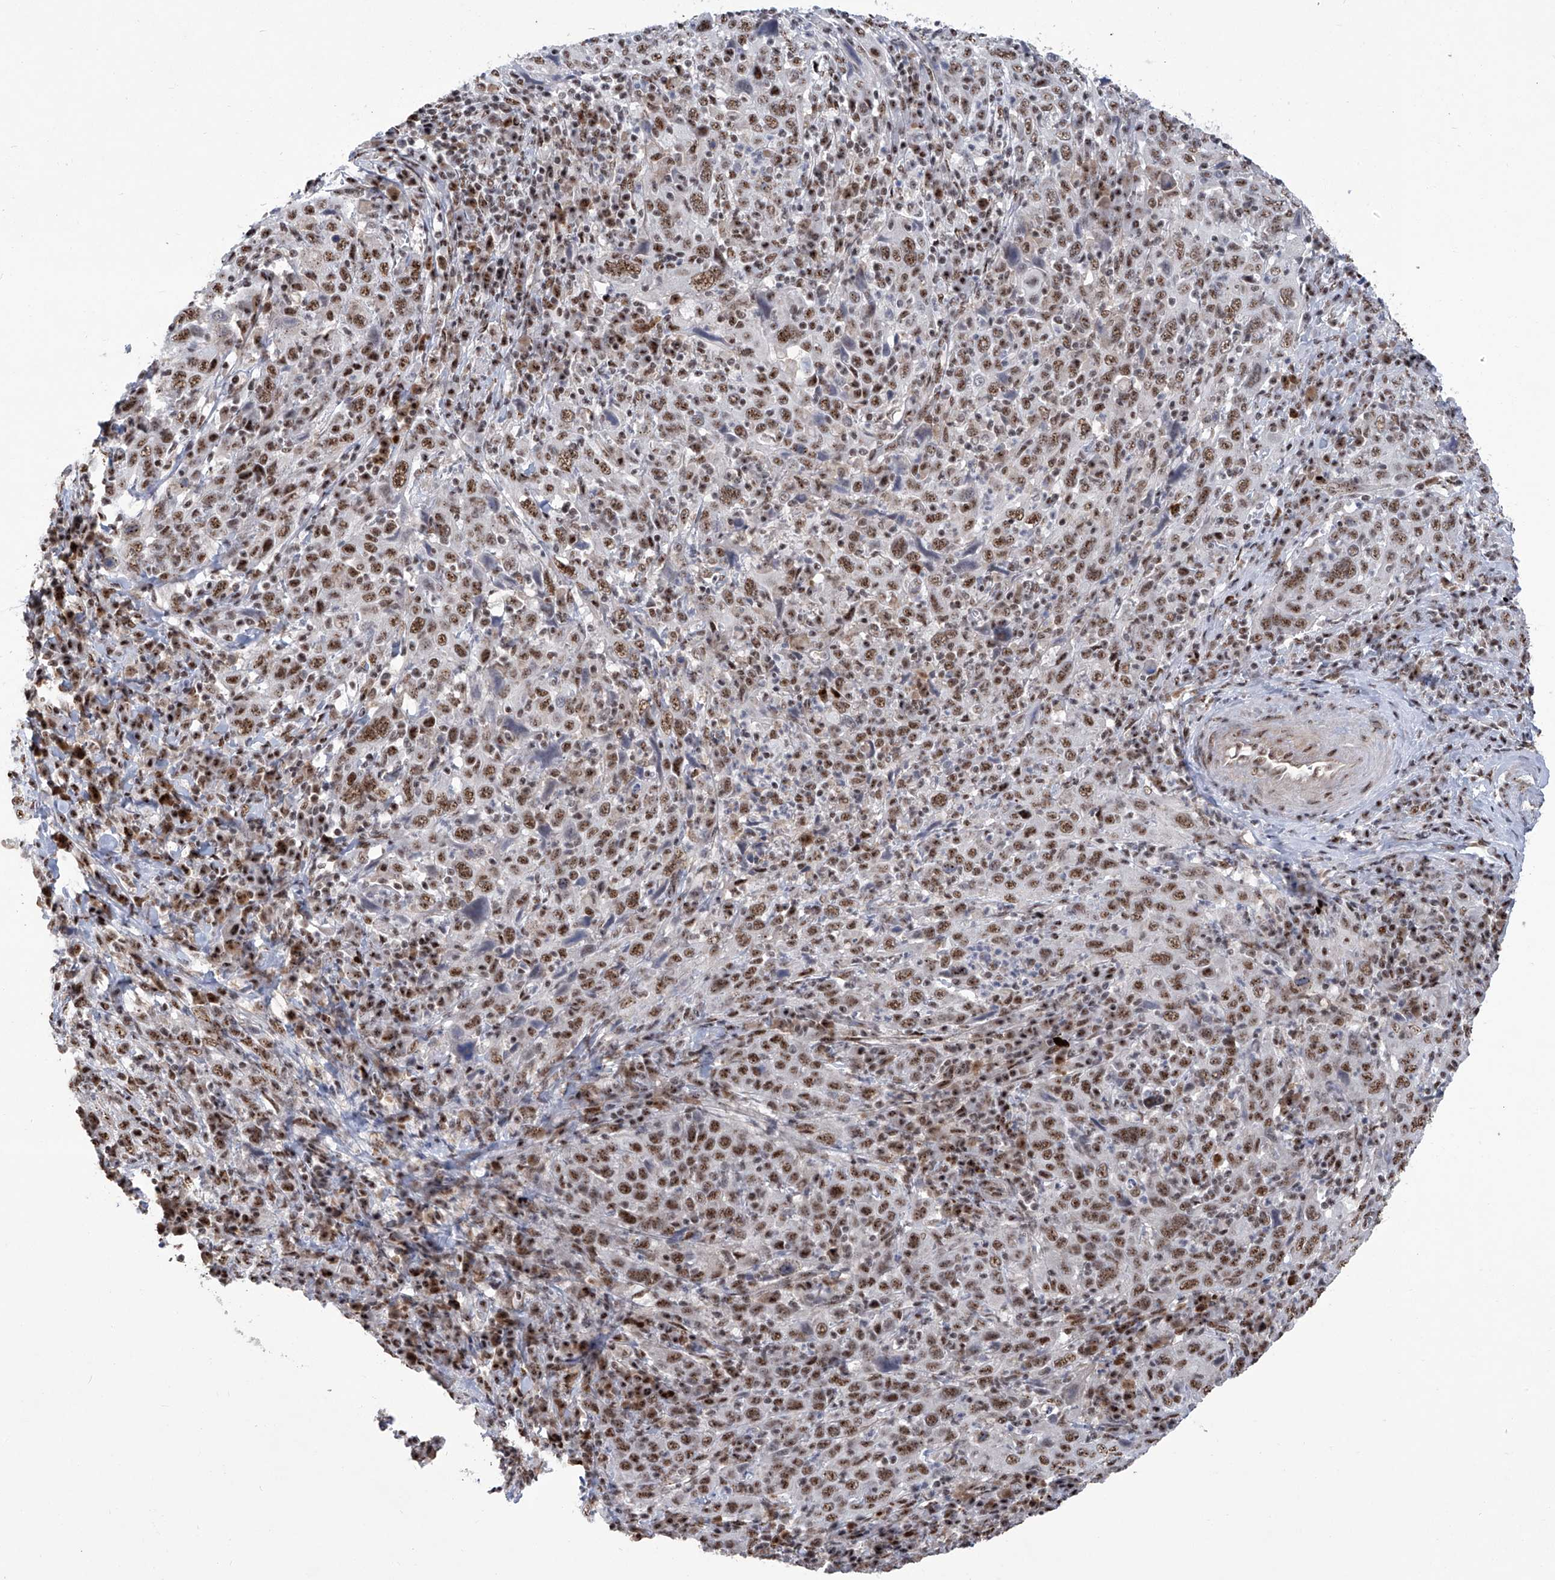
{"staining": {"intensity": "moderate", "quantity": ">75%", "location": "nuclear"}, "tissue": "cervical cancer", "cell_type": "Tumor cells", "image_type": "cancer", "snomed": [{"axis": "morphology", "description": "Squamous cell carcinoma, NOS"}, {"axis": "topography", "description": "Cervix"}], "caption": "Protein staining exhibits moderate nuclear staining in about >75% of tumor cells in cervical squamous cell carcinoma.", "gene": "FBXL4", "patient": {"sex": "female", "age": 46}}